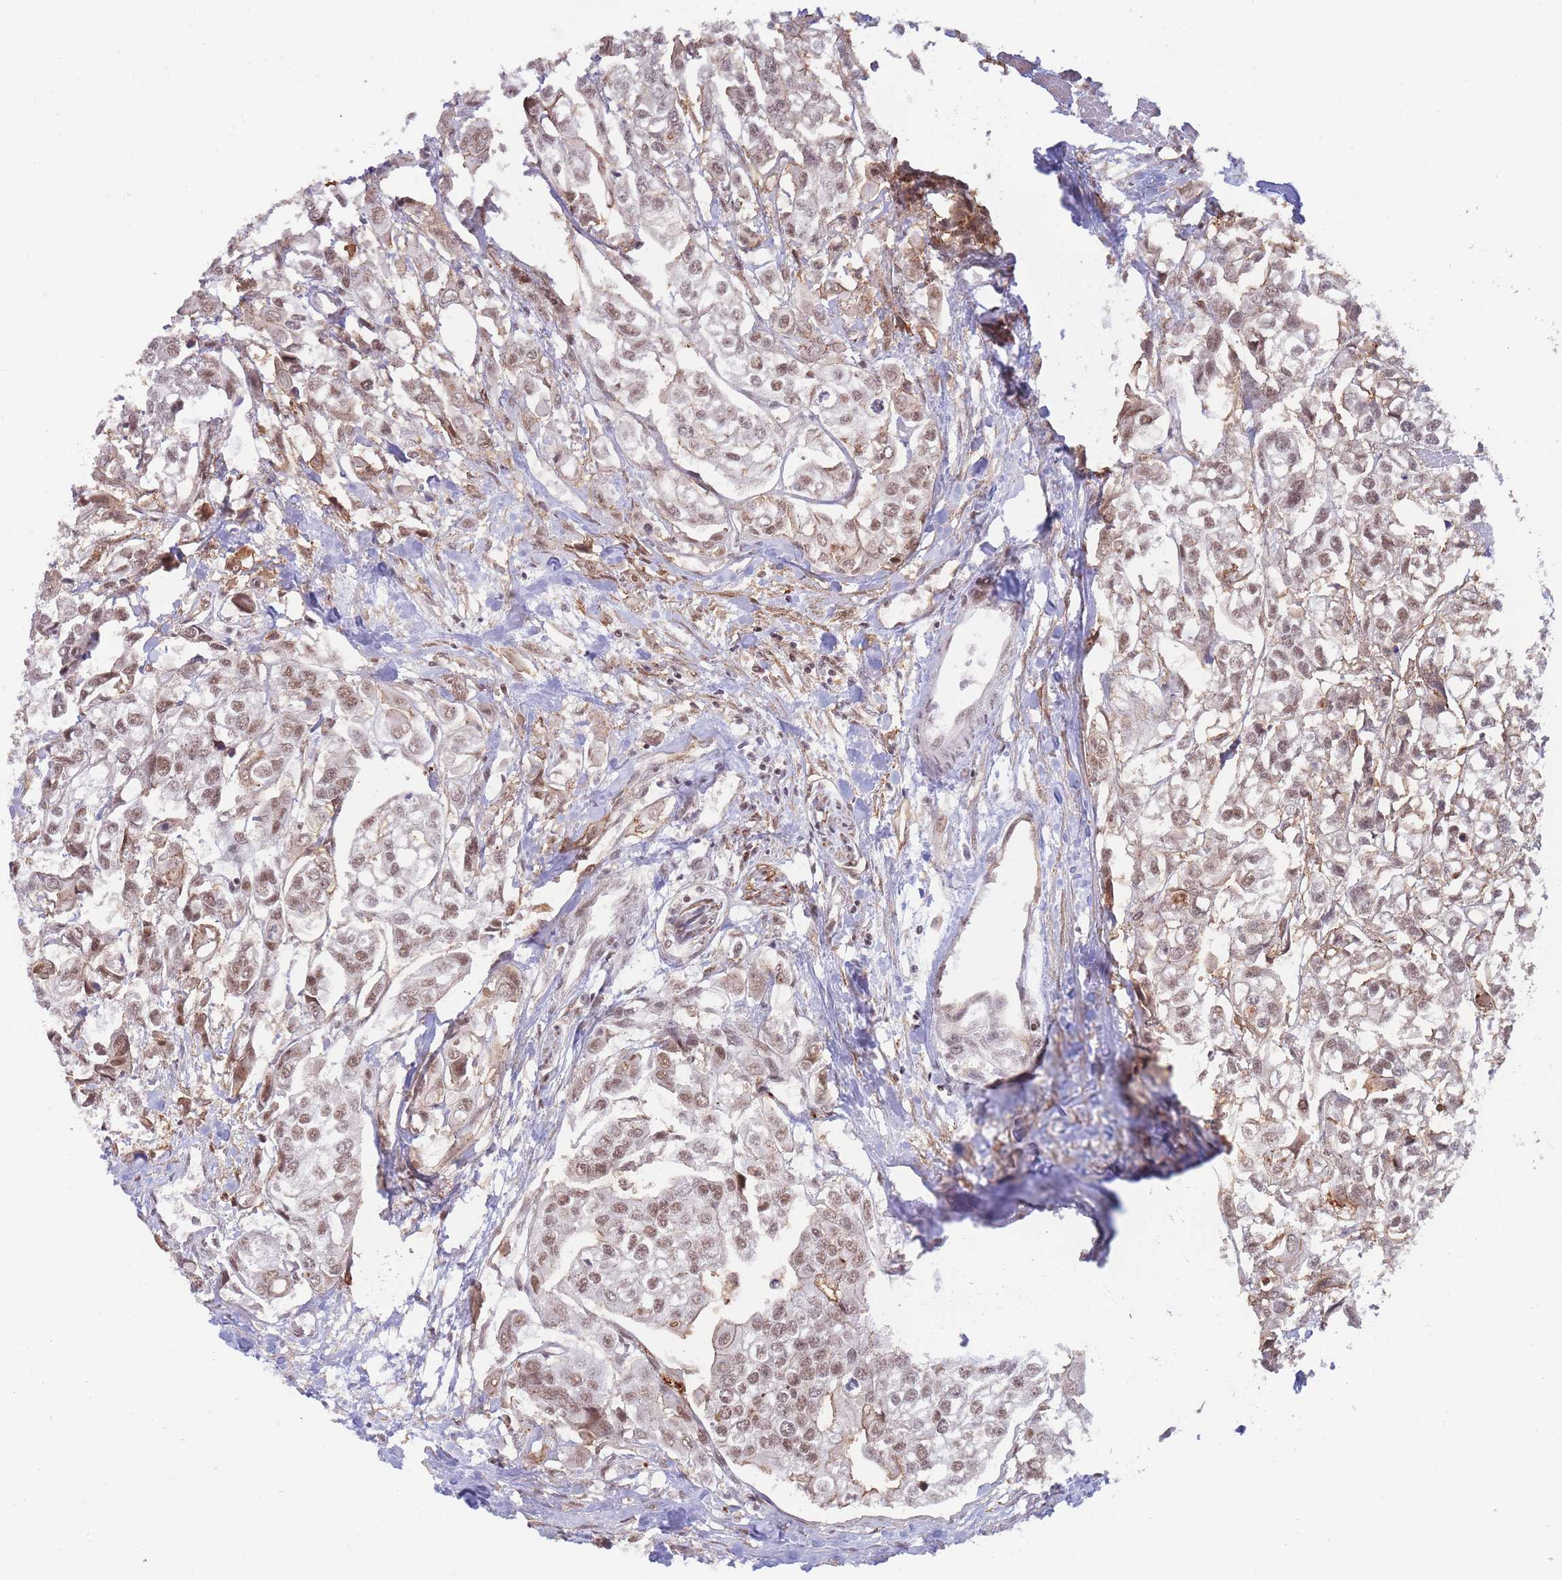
{"staining": {"intensity": "moderate", "quantity": ">75%", "location": "nuclear"}, "tissue": "urothelial cancer", "cell_type": "Tumor cells", "image_type": "cancer", "snomed": [{"axis": "morphology", "description": "Urothelial carcinoma, High grade"}, {"axis": "topography", "description": "Urinary bladder"}], "caption": "Urothelial carcinoma (high-grade) stained with a protein marker reveals moderate staining in tumor cells.", "gene": "BOD1L1", "patient": {"sex": "male", "age": 67}}